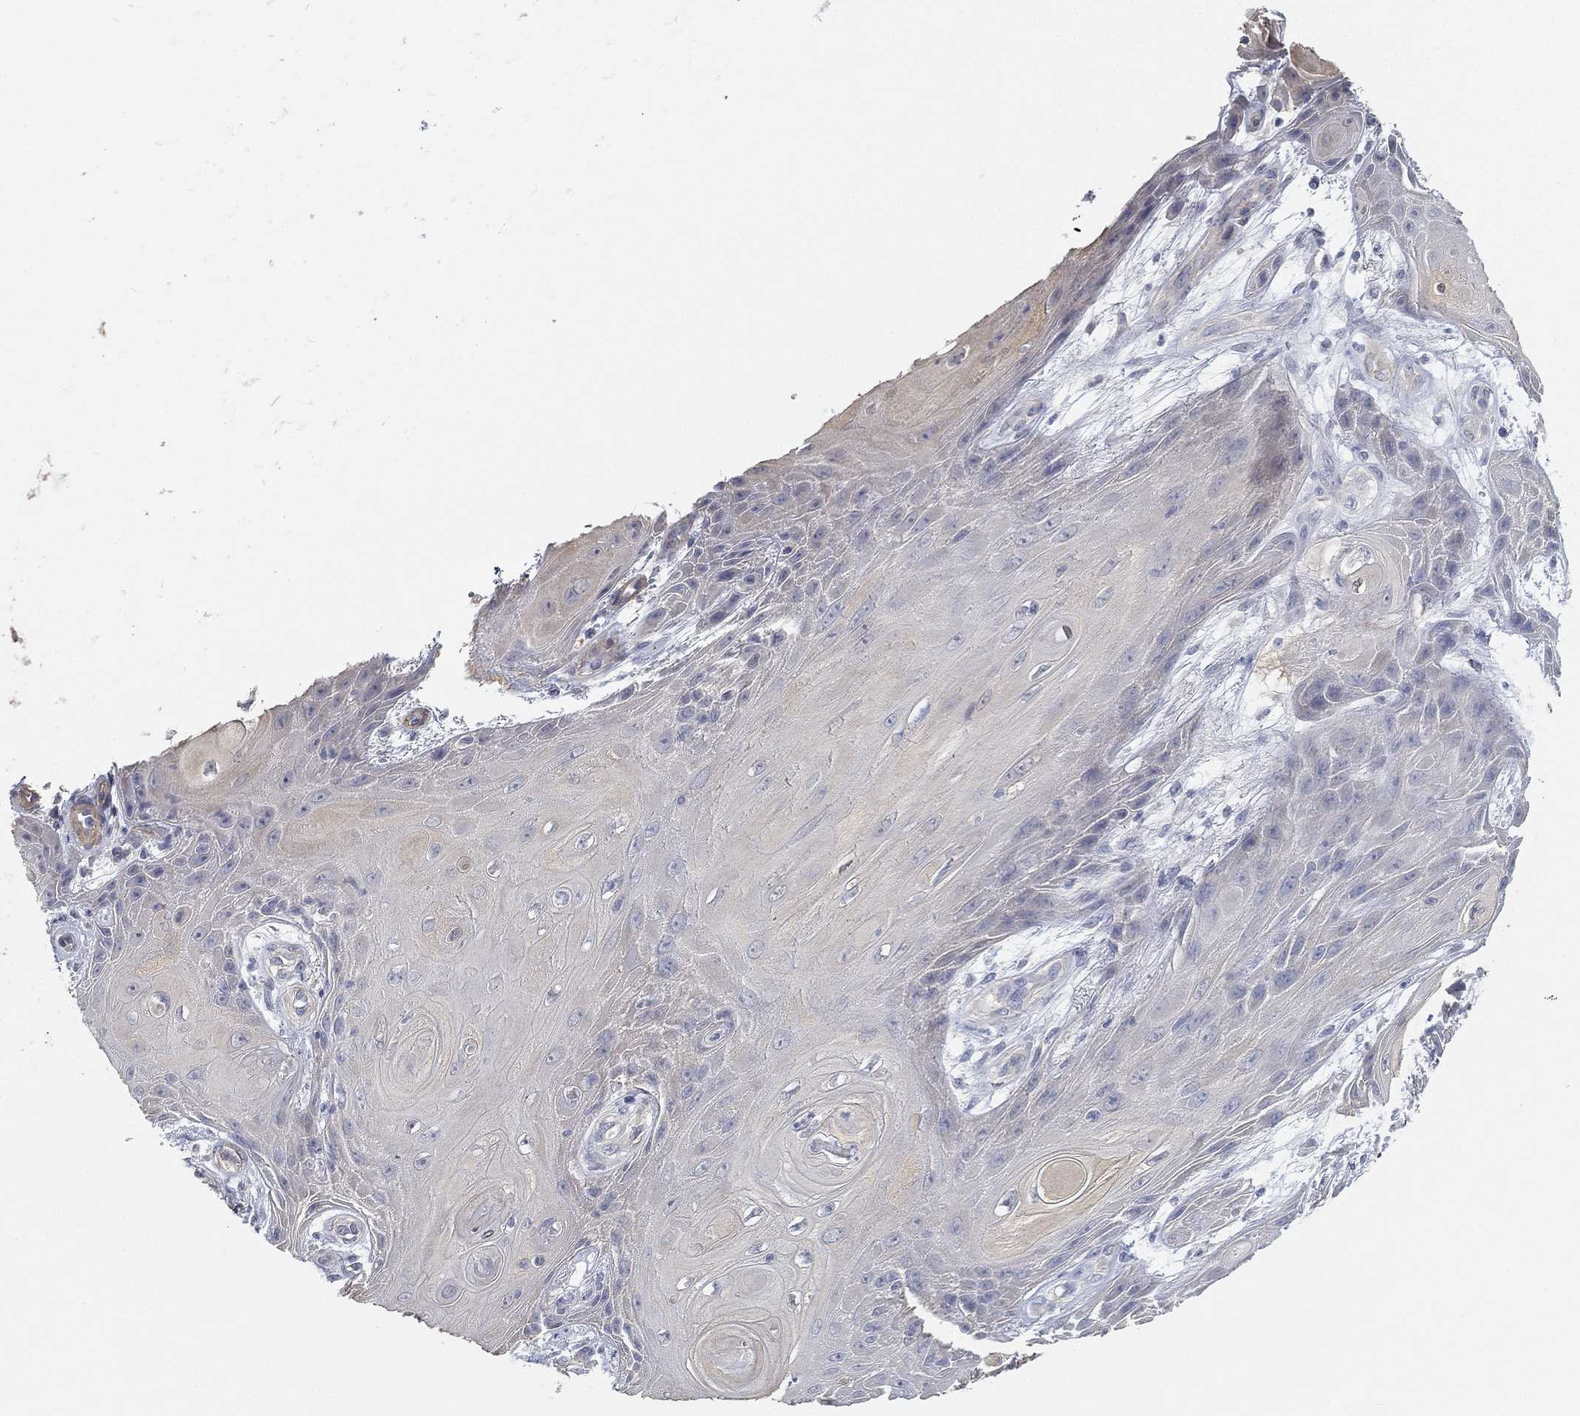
{"staining": {"intensity": "negative", "quantity": "none", "location": "none"}, "tissue": "skin cancer", "cell_type": "Tumor cells", "image_type": "cancer", "snomed": [{"axis": "morphology", "description": "Squamous cell carcinoma, NOS"}, {"axis": "topography", "description": "Skin"}], "caption": "DAB immunohistochemical staining of skin cancer (squamous cell carcinoma) exhibits no significant staining in tumor cells. Nuclei are stained in blue.", "gene": "GPR61", "patient": {"sex": "male", "age": 62}}